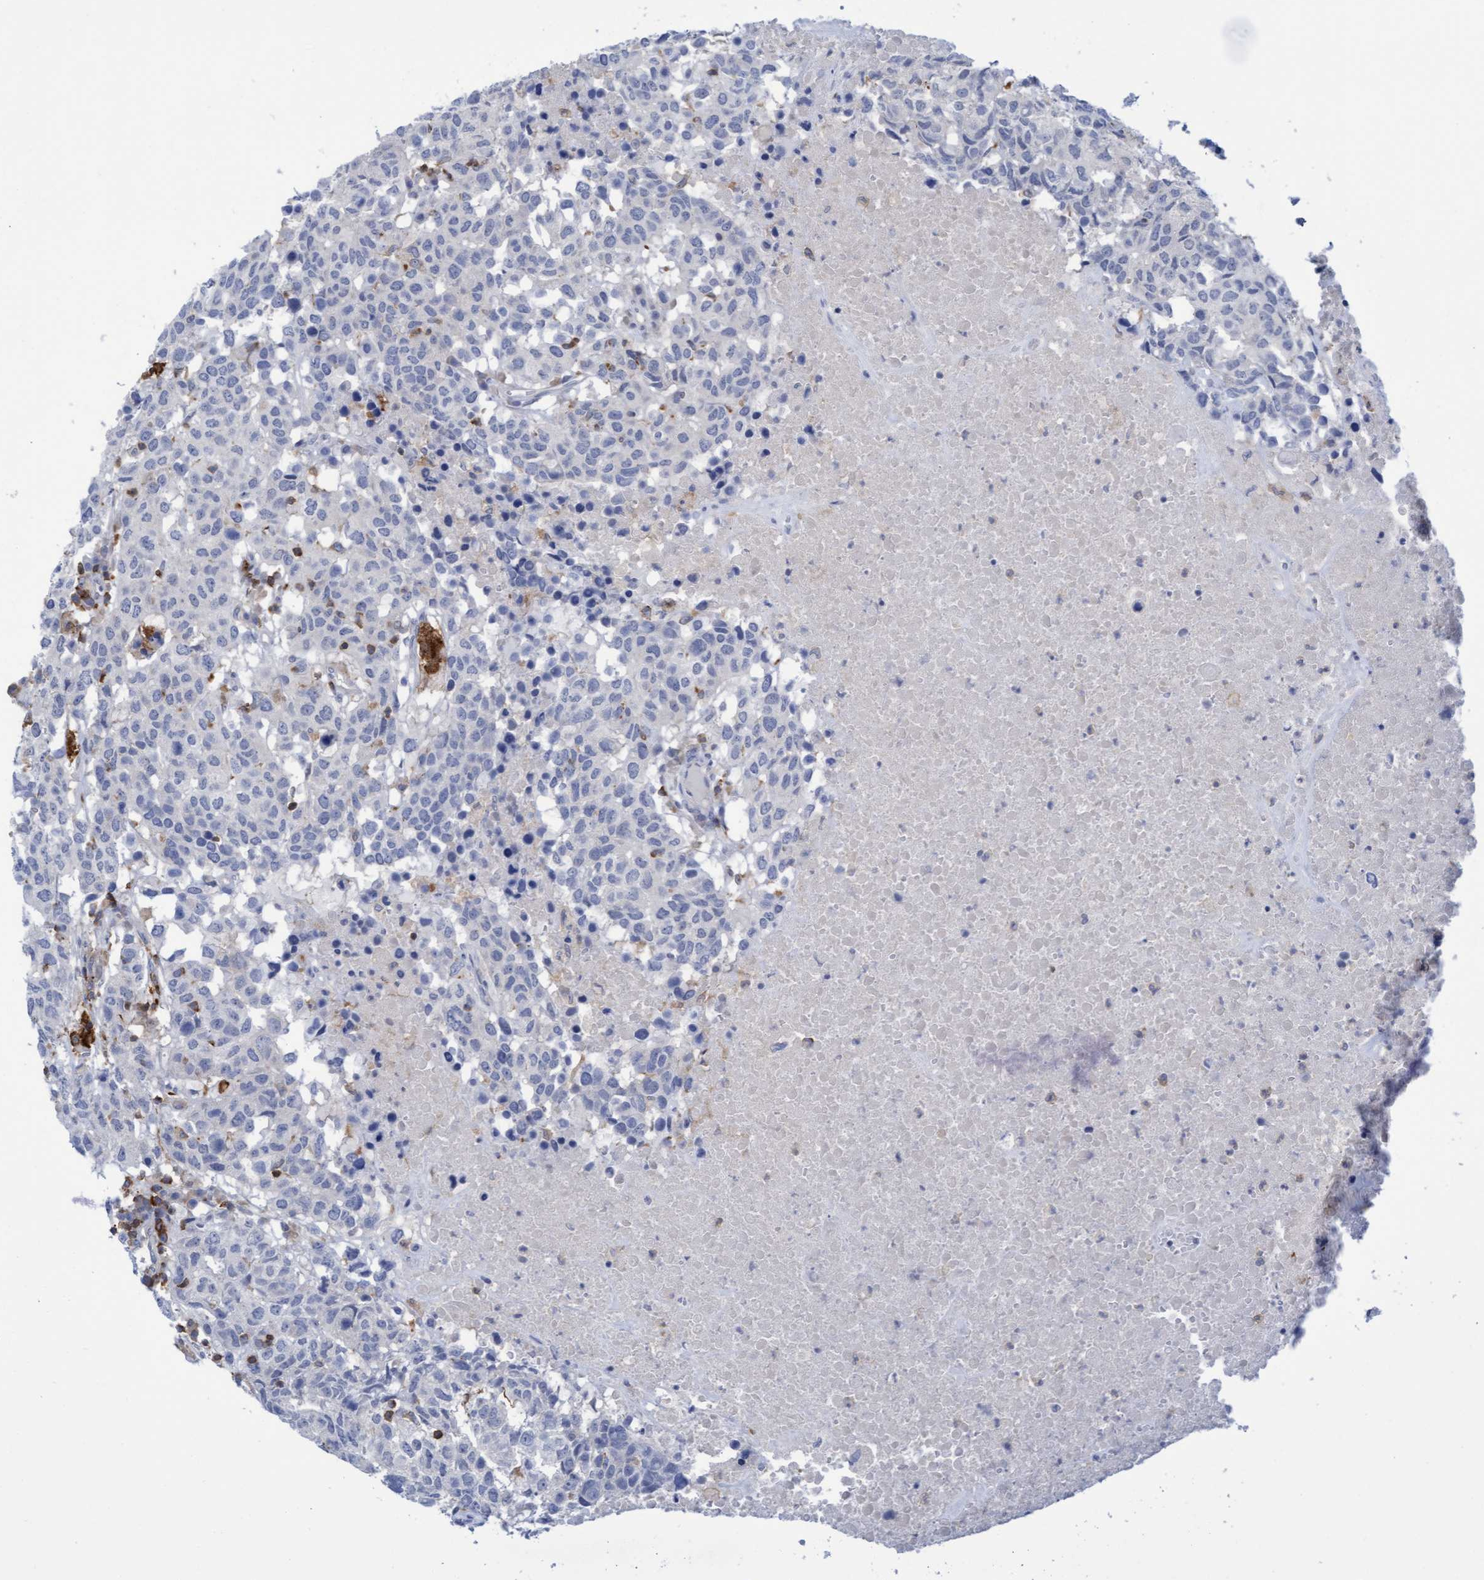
{"staining": {"intensity": "negative", "quantity": "none", "location": "none"}, "tissue": "head and neck cancer", "cell_type": "Tumor cells", "image_type": "cancer", "snomed": [{"axis": "morphology", "description": "Squamous cell carcinoma, NOS"}, {"axis": "topography", "description": "Head-Neck"}], "caption": "Head and neck squamous cell carcinoma was stained to show a protein in brown. There is no significant expression in tumor cells. (Stains: DAB (3,3'-diaminobenzidine) immunohistochemistry with hematoxylin counter stain, Microscopy: brightfield microscopy at high magnification).", "gene": "FNBP1", "patient": {"sex": "male", "age": 66}}